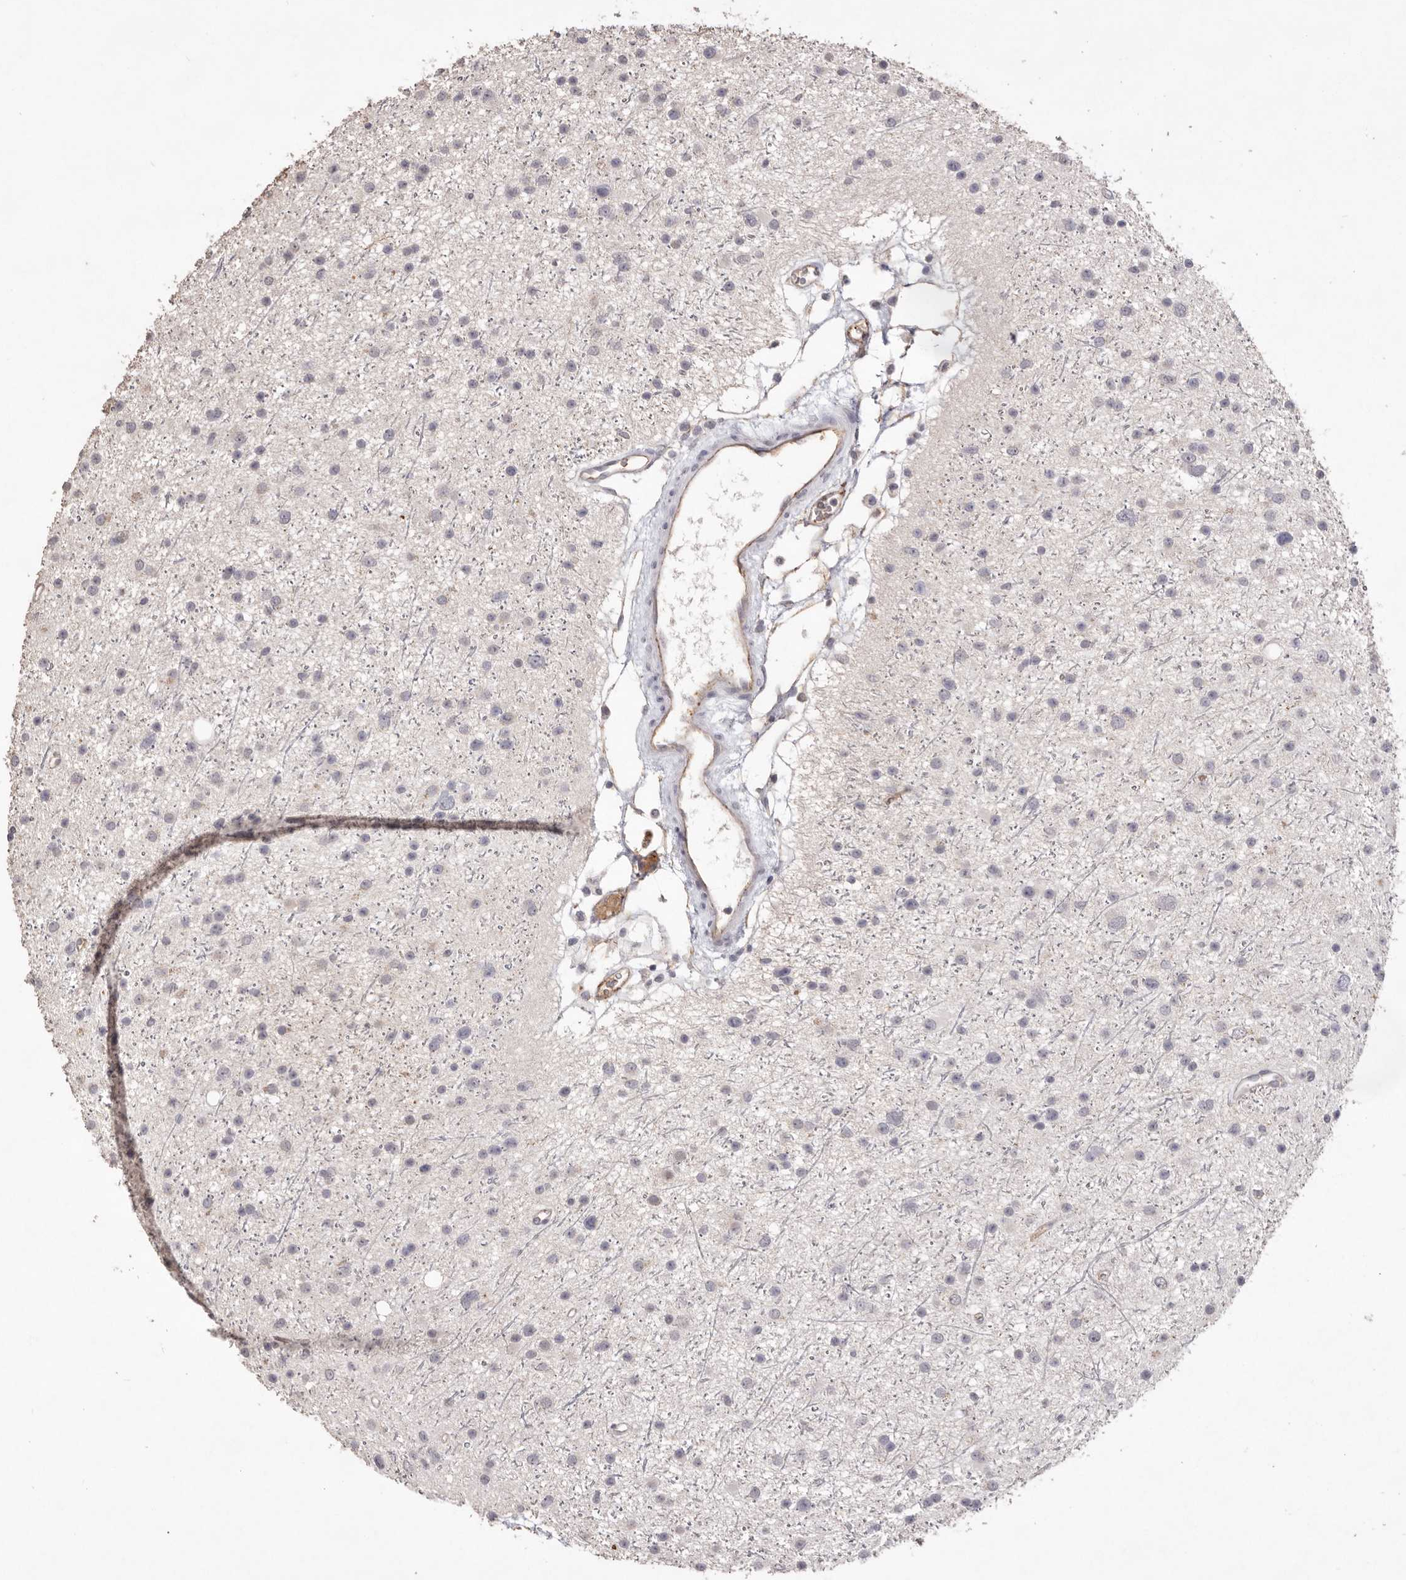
{"staining": {"intensity": "negative", "quantity": "none", "location": "none"}, "tissue": "glioma", "cell_type": "Tumor cells", "image_type": "cancer", "snomed": [{"axis": "morphology", "description": "Glioma, malignant, Low grade"}, {"axis": "topography", "description": "Cerebral cortex"}], "caption": "The photomicrograph reveals no significant staining in tumor cells of glioma.", "gene": "ZYG11B", "patient": {"sex": "female", "age": 39}}